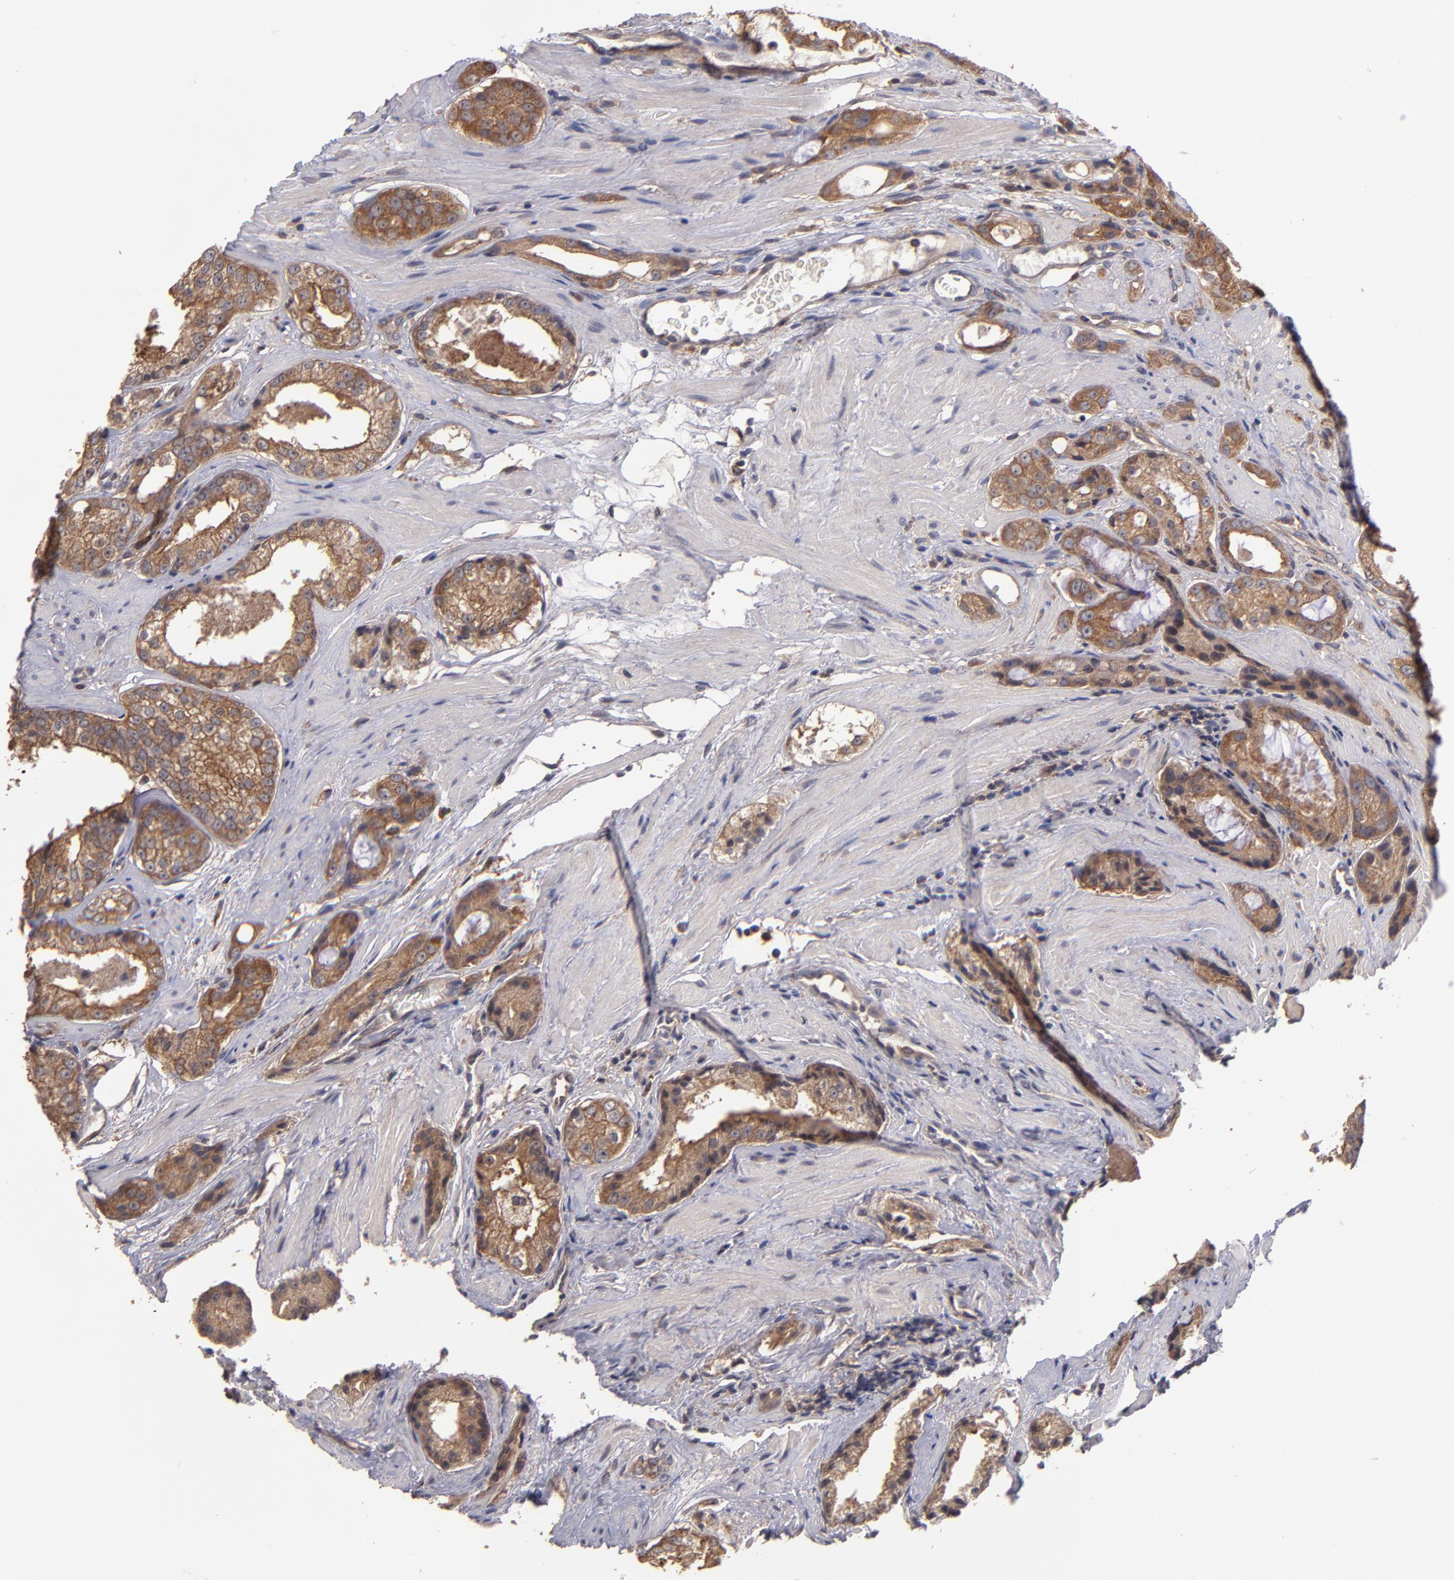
{"staining": {"intensity": "strong", "quantity": ">75%", "location": "cytoplasmic/membranous"}, "tissue": "prostate cancer", "cell_type": "Tumor cells", "image_type": "cancer", "snomed": [{"axis": "morphology", "description": "Adenocarcinoma, Medium grade"}, {"axis": "topography", "description": "Prostate"}], "caption": "This photomicrograph displays adenocarcinoma (medium-grade) (prostate) stained with immunohistochemistry (IHC) to label a protein in brown. The cytoplasmic/membranous of tumor cells show strong positivity for the protein. Nuclei are counter-stained blue.", "gene": "NF2", "patient": {"sex": "male", "age": 60}}